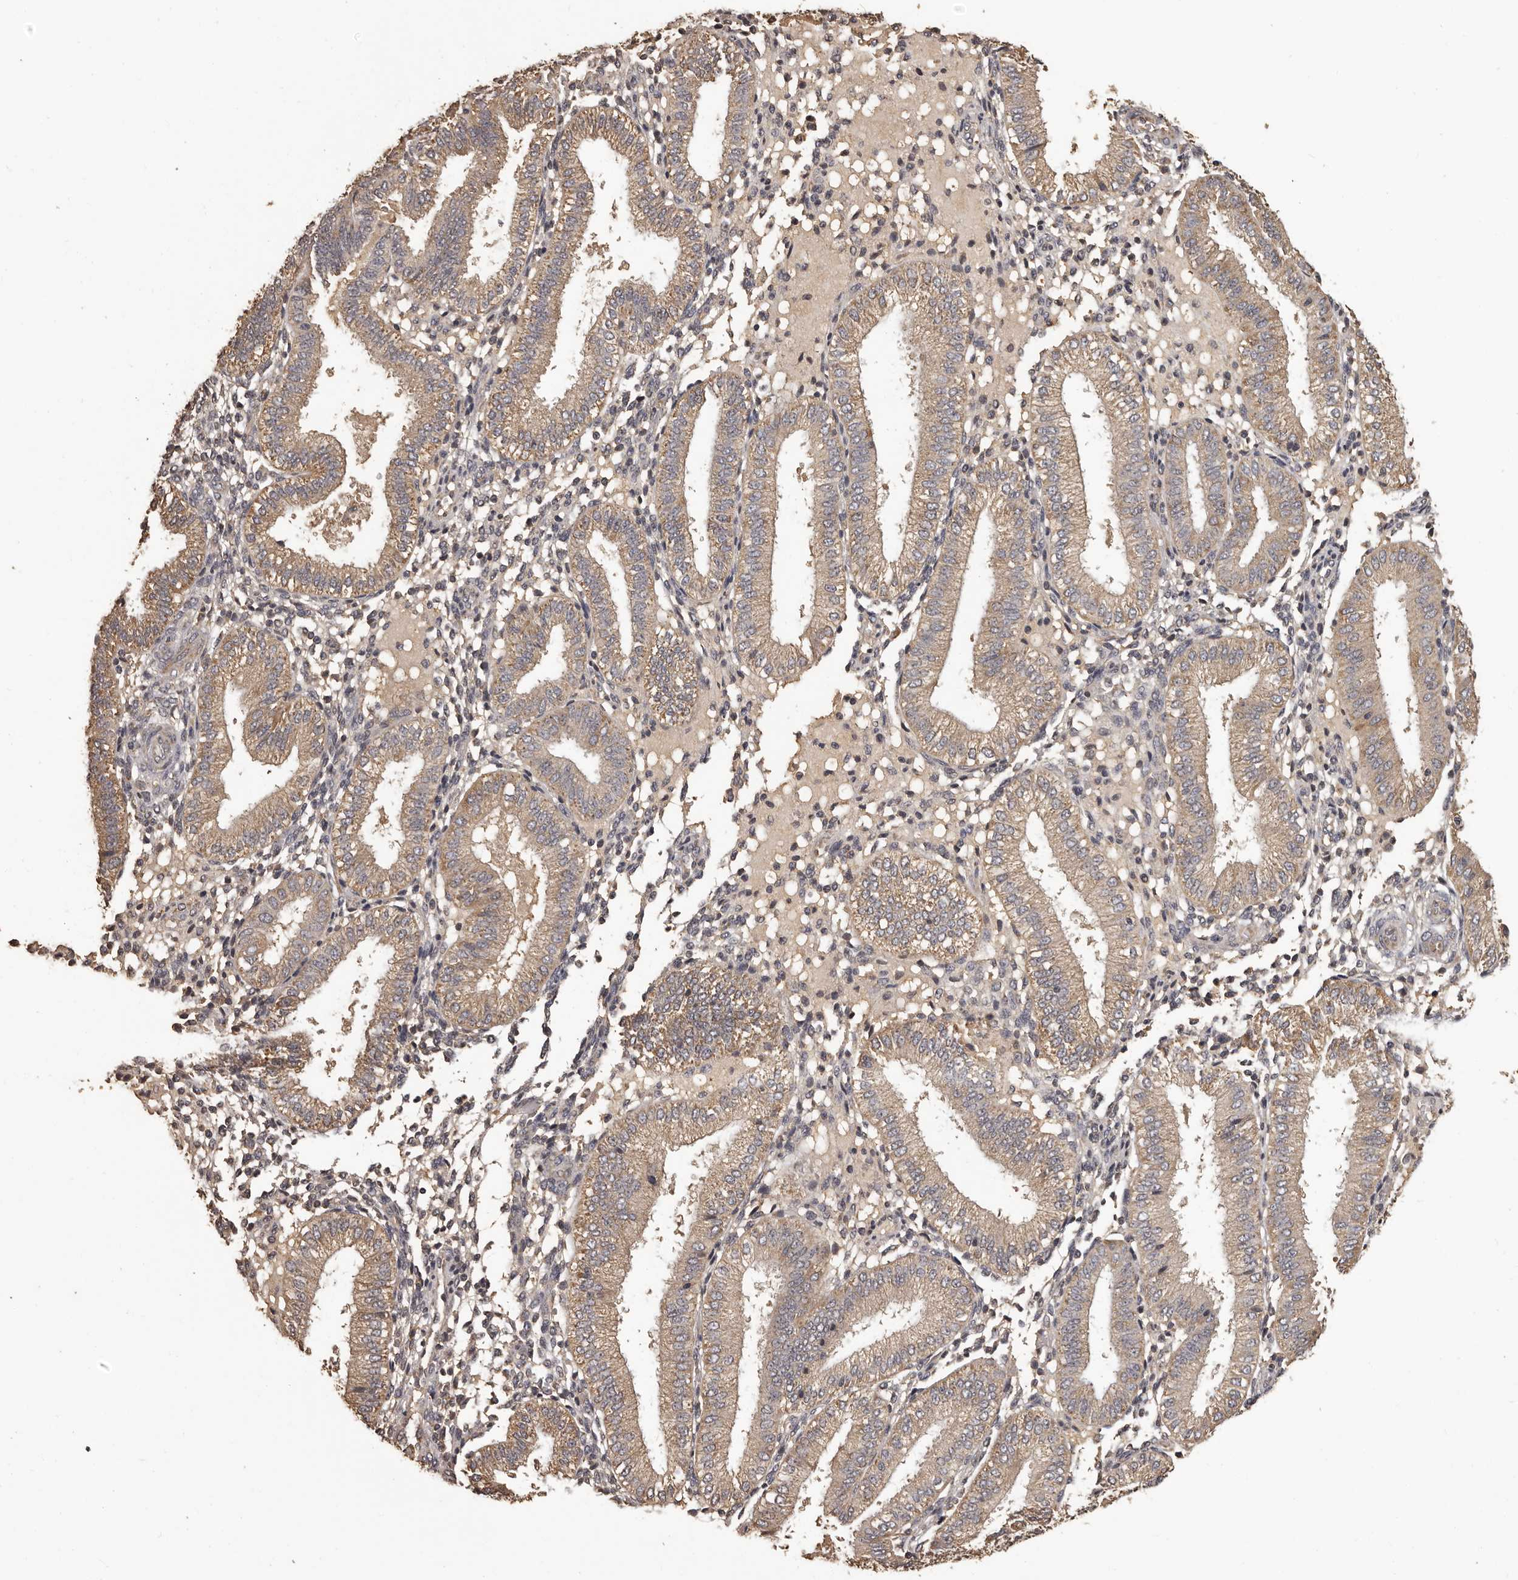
{"staining": {"intensity": "negative", "quantity": "none", "location": "none"}, "tissue": "endometrium", "cell_type": "Cells in endometrial stroma", "image_type": "normal", "snomed": [{"axis": "morphology", "description": "Normal tissue, NOS"}, {"axis": "topography", "description": "Endometrium"}], "caption": "This is an IHC histopathology image of normal endometrium. There is no expression in cells in endometrial stroma.", "gene": "MGAT5", "patient": {"sex": "female", "age": 39}}